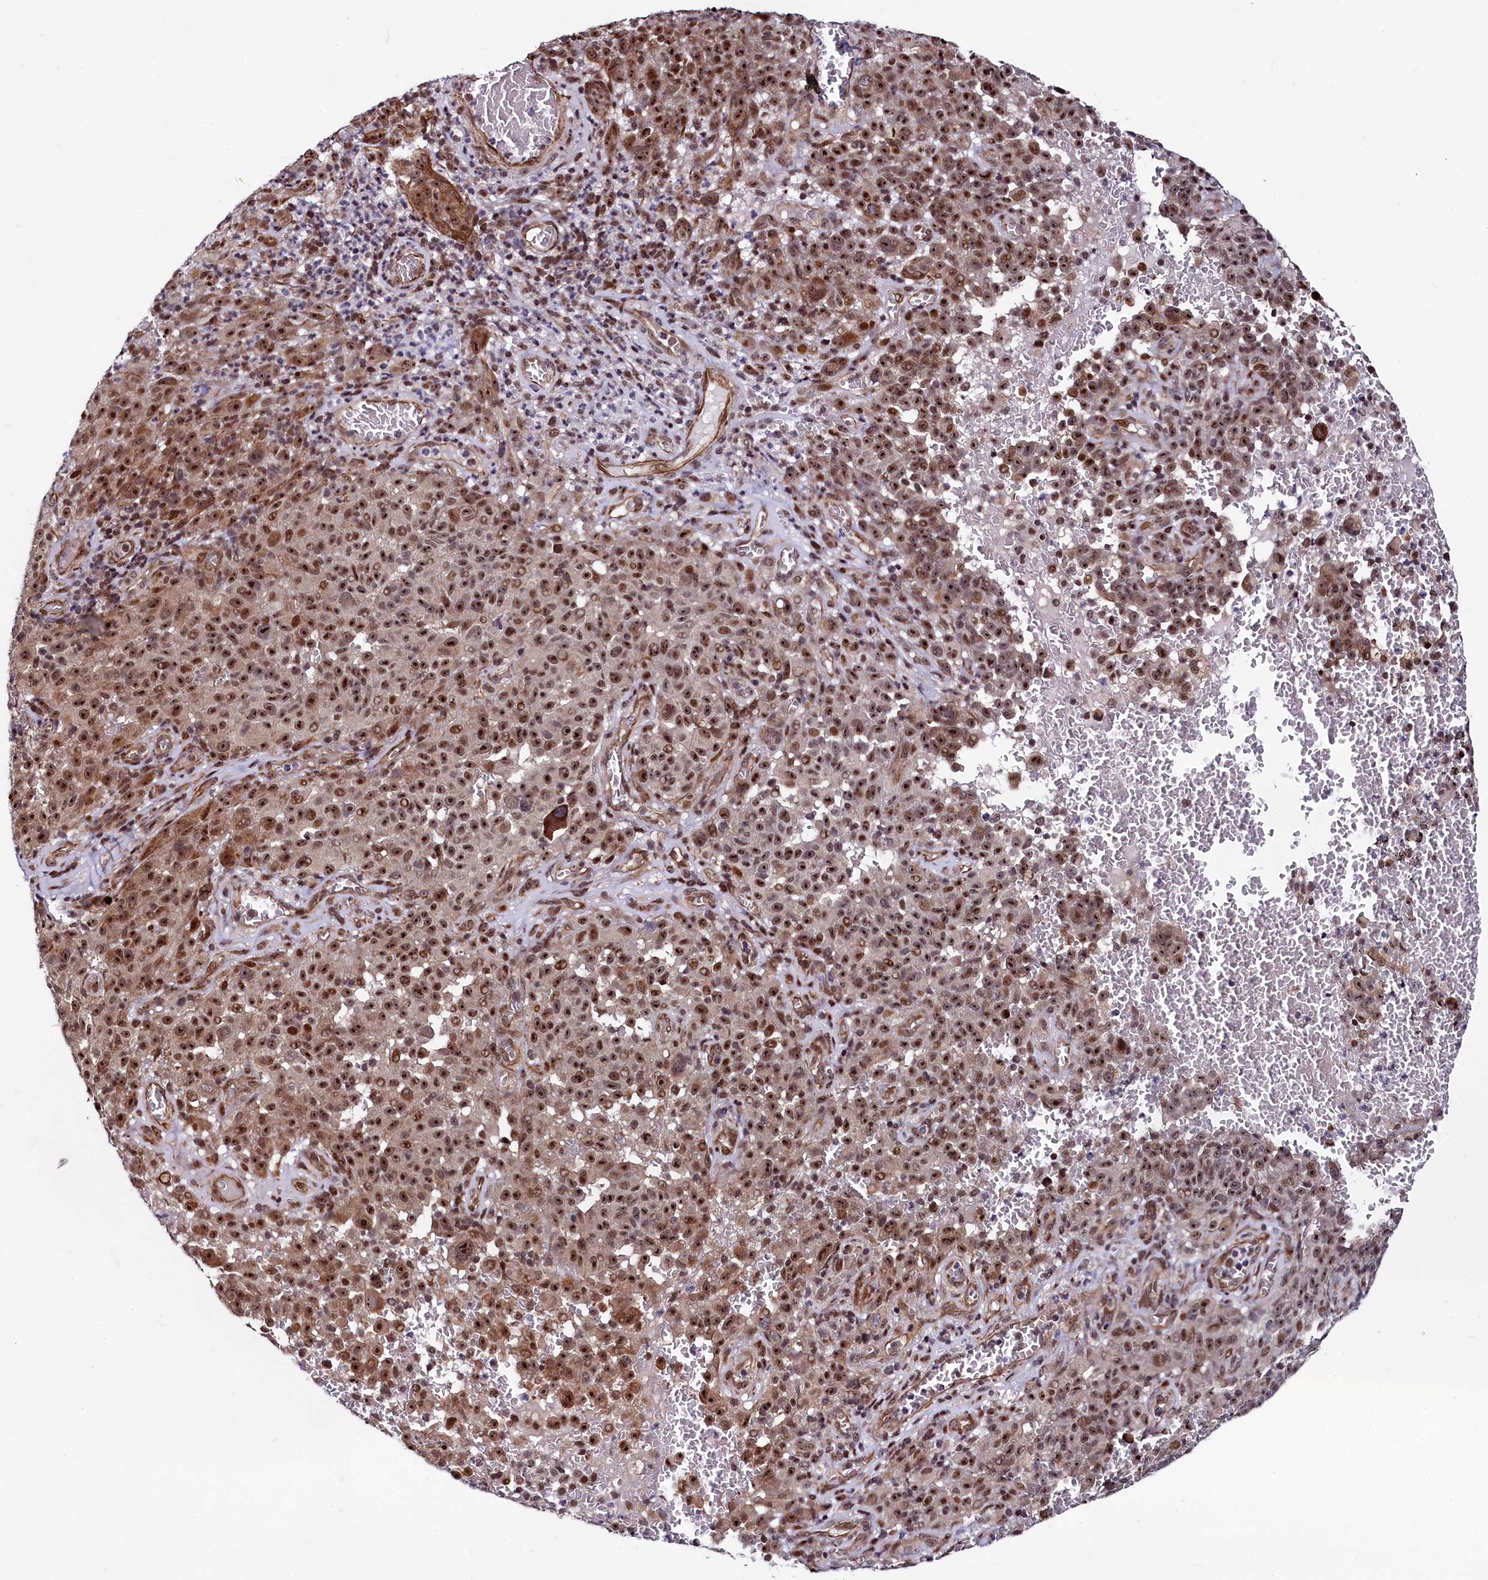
{"staining": {"intensity": "moderate", "quantity": ">75%", "location": "nuclear"}, "tissue": "melanoma", "cell_type": "Tumor cells", "image_type": "cancer", "snomed": [{"axis": "morphology", "description": "Malignant melanoma, NOS"}, {"axis": "topography", "description": "Skin"}], "caption": "Melanoma stained with a protein marker displays moderate staining in tumor cells.", "gene": "LEO1", "patient": {"sex": "female", "age": 82}}